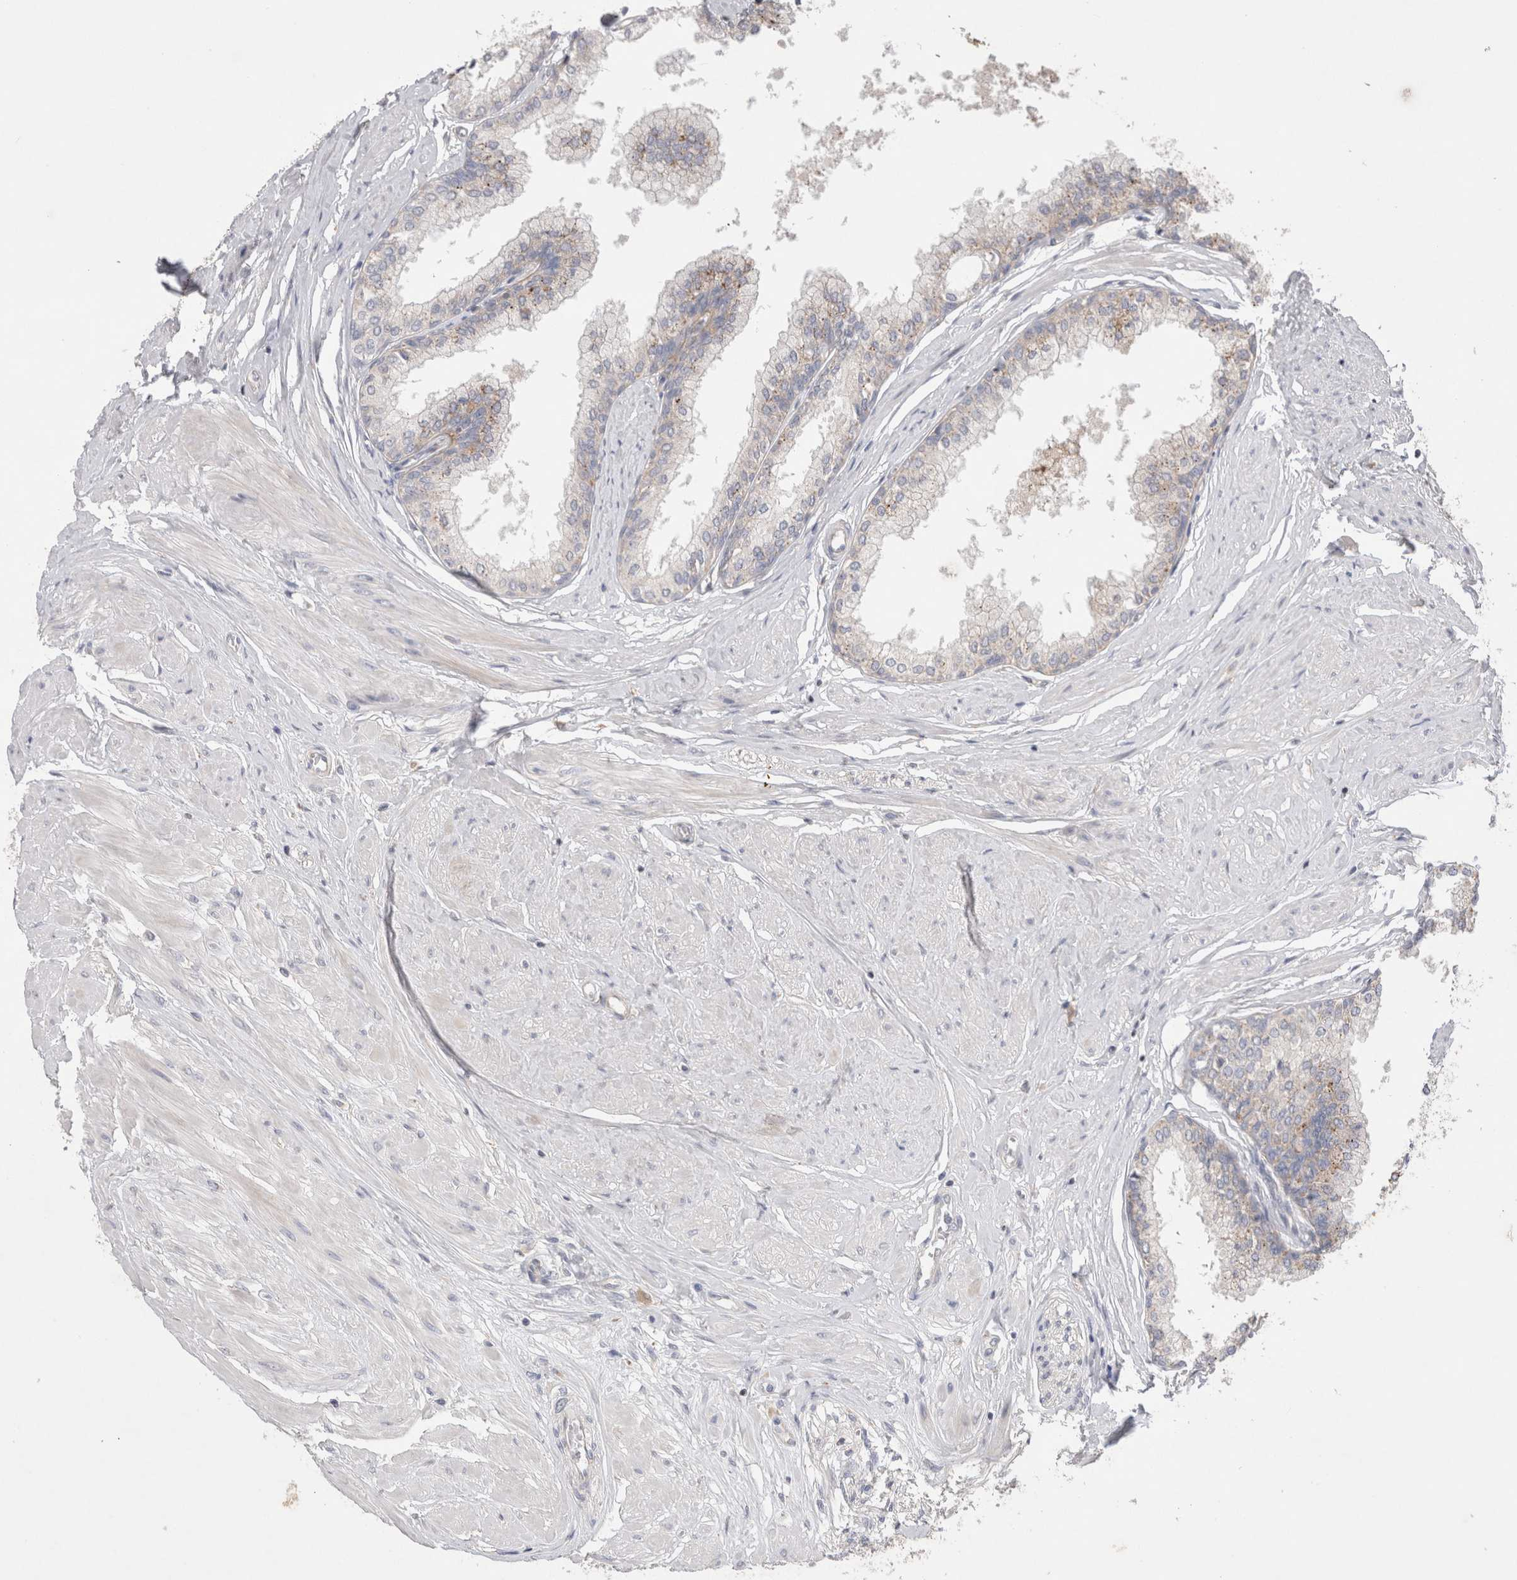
{"staining": {"intensity": "weak", "quantity": "25%-75%", "location": "cytoplasmic/membranous"}, "tissue": "seminal vesicle", "cell_type": "Glandular cells", "image_type": "normal", "snomed": [{"axis": "morphology", "description": "Normal tissue, NOS"}, {"axis": "topography", "description": "Prostate"}, {"axis": "topography", "description": "Seminal veicle"}], "caption": "Glandular cells reveal weak cytoplasmic/membranous expression in about 25%-75% of cells in unremarkable seminal vesicle.", "gene": "TBC1D16", "patient": {"sex": "male", "age": 60}}